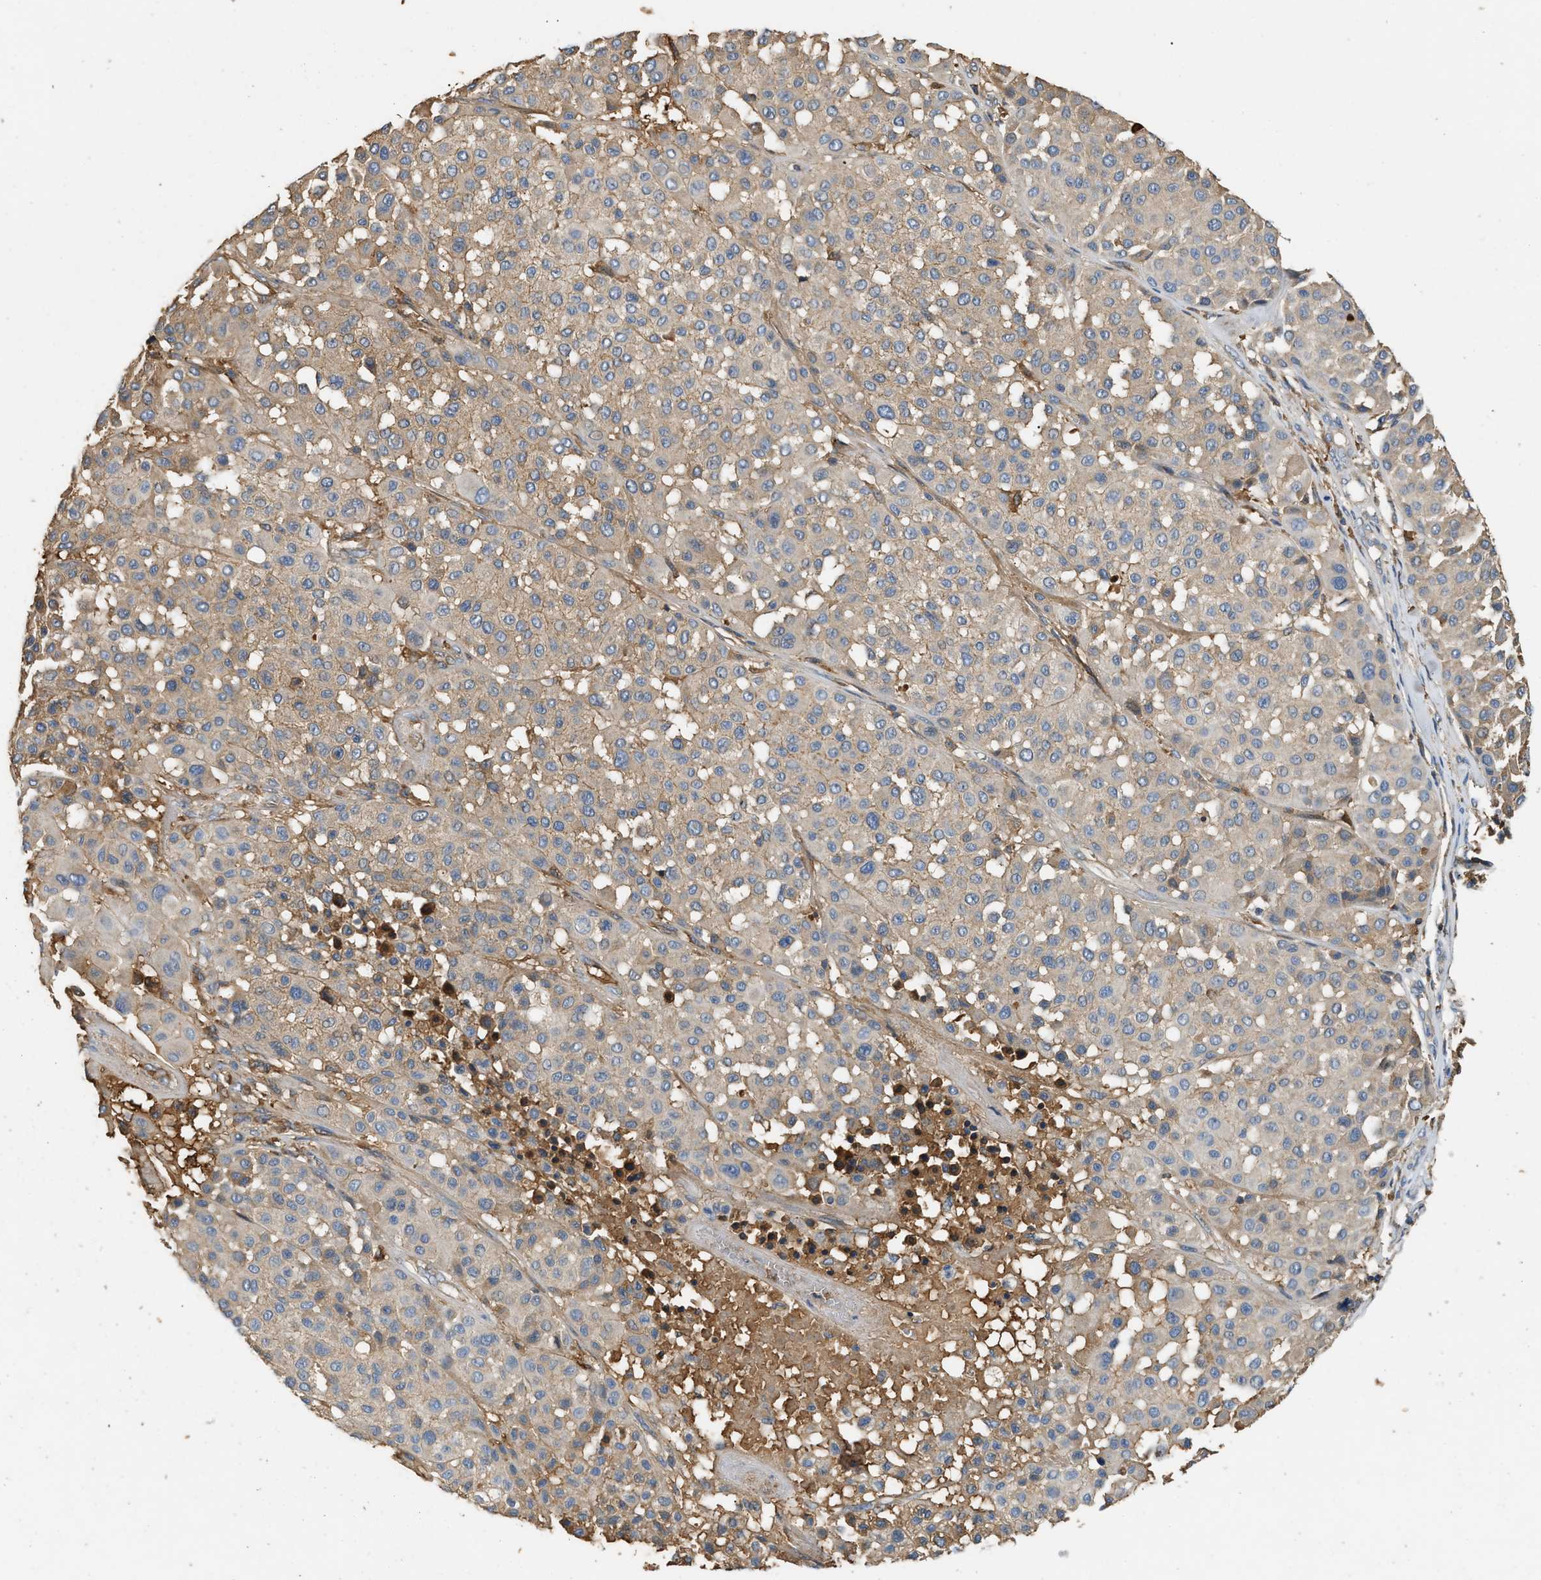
{"staining": {"intensity": "weak", "quantity": "25%-75%", "location": "cytoplasmic/membranous"}, "tissue": "melanoma", "cell_type": "Tumor cells", "image_type": "cancer", "snomed": [{"axis": "morphology", "description": "Malignant melanoma, Metastatic site"}, {"axis": "topography", "description": "Soft tissue"}], "caption": "Protein staining by IHC shows weak cytoplasmic/membranous positivity in approximately 25%-75% of tumor cells in melanoma.", "gene": "TMEM268", "patient": {"sex": "male", "age": 41}}